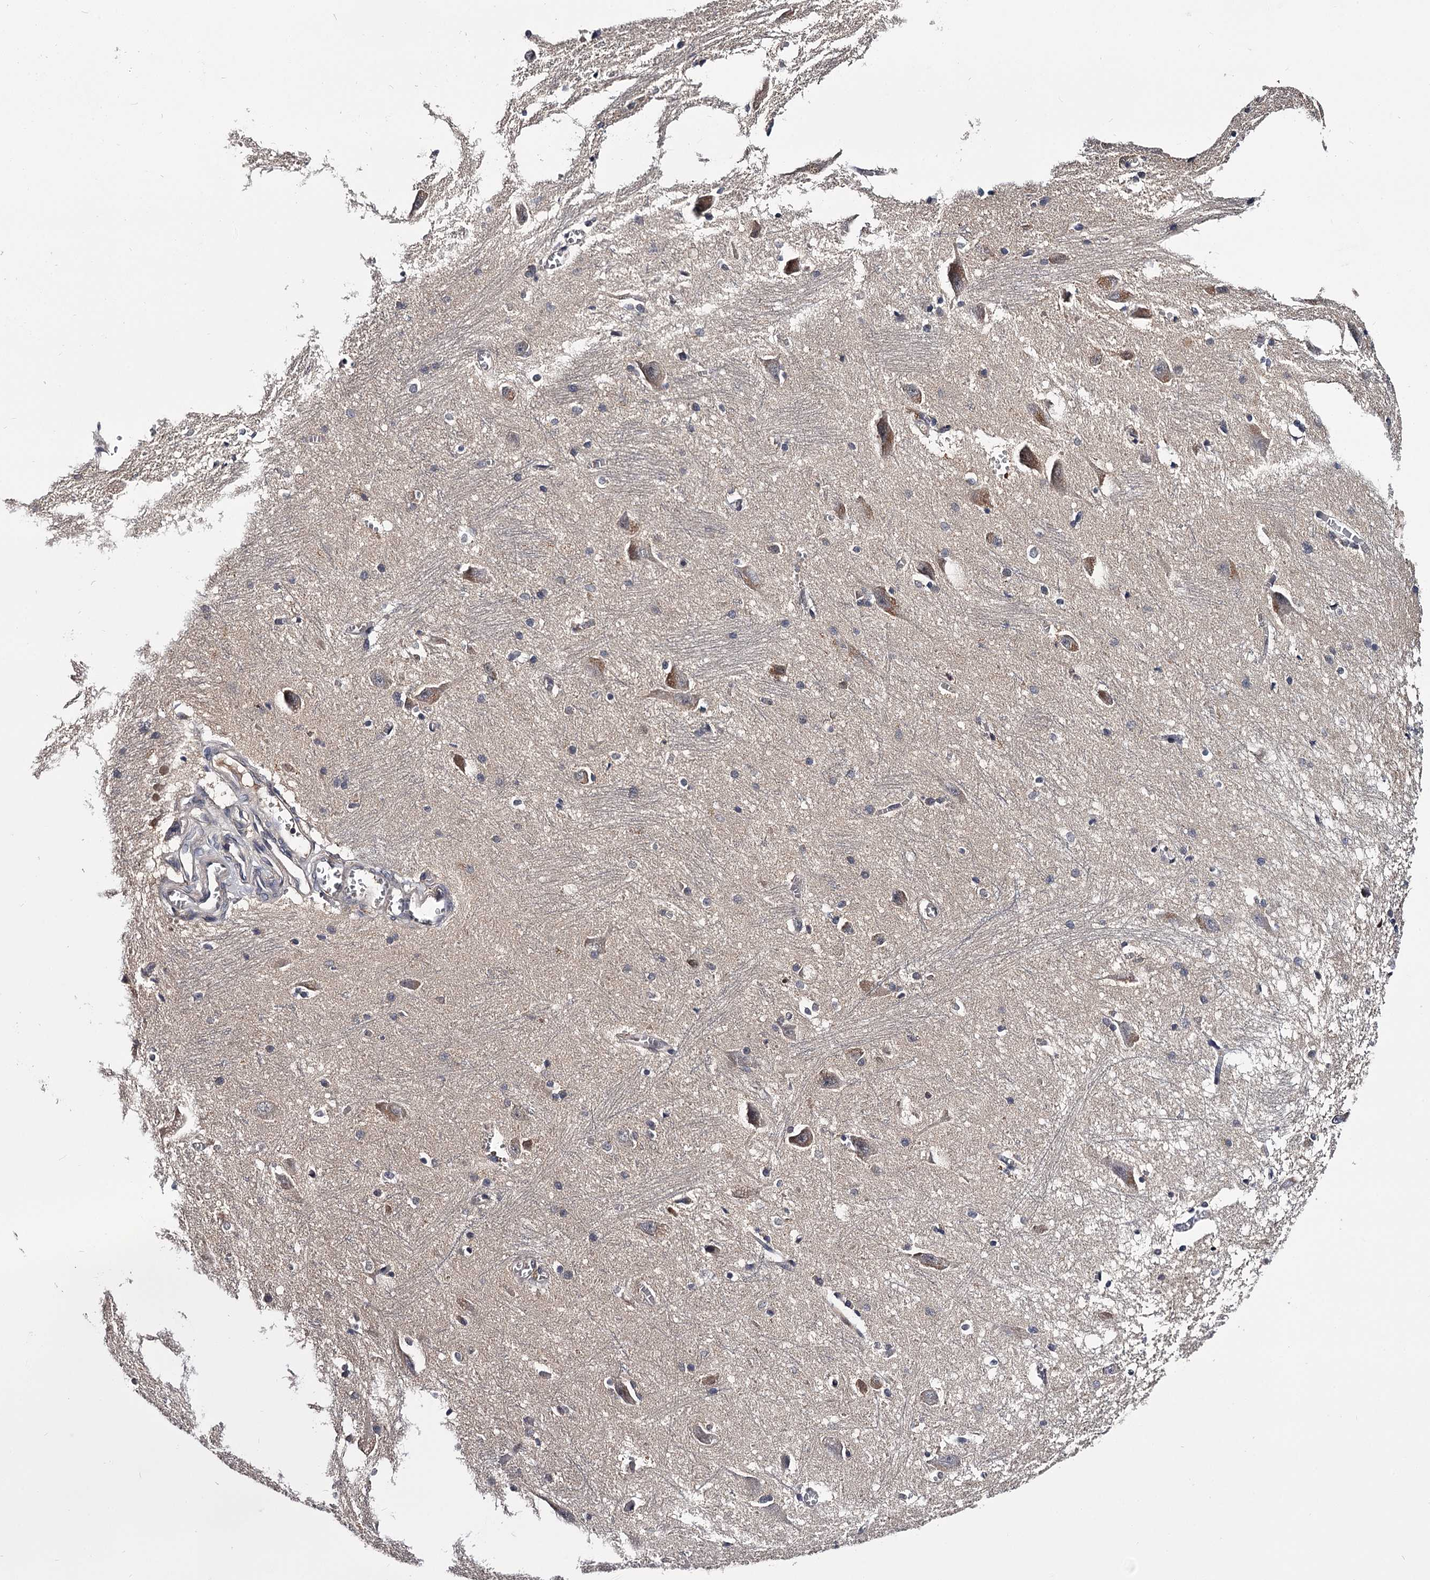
{"staining": {"intensity": "weak", "quantity": "<25%", "location": "cytoplasmic/membranous"}, "tissue": "caudate", "cell_type": "Glial cells", "image_type": "normal", "snomed": [{"axis": "morphology", "description": "Normal tissue, NOS"}, {"axis": "topography", "description": "Lateral ventricle wall"}], "caption": "Immunohistochemistry of unremarkable caudate demonstrates no staining in glial cells.", "gene": "GSTO1", "patient": {"sex": "male", "age": 37}}